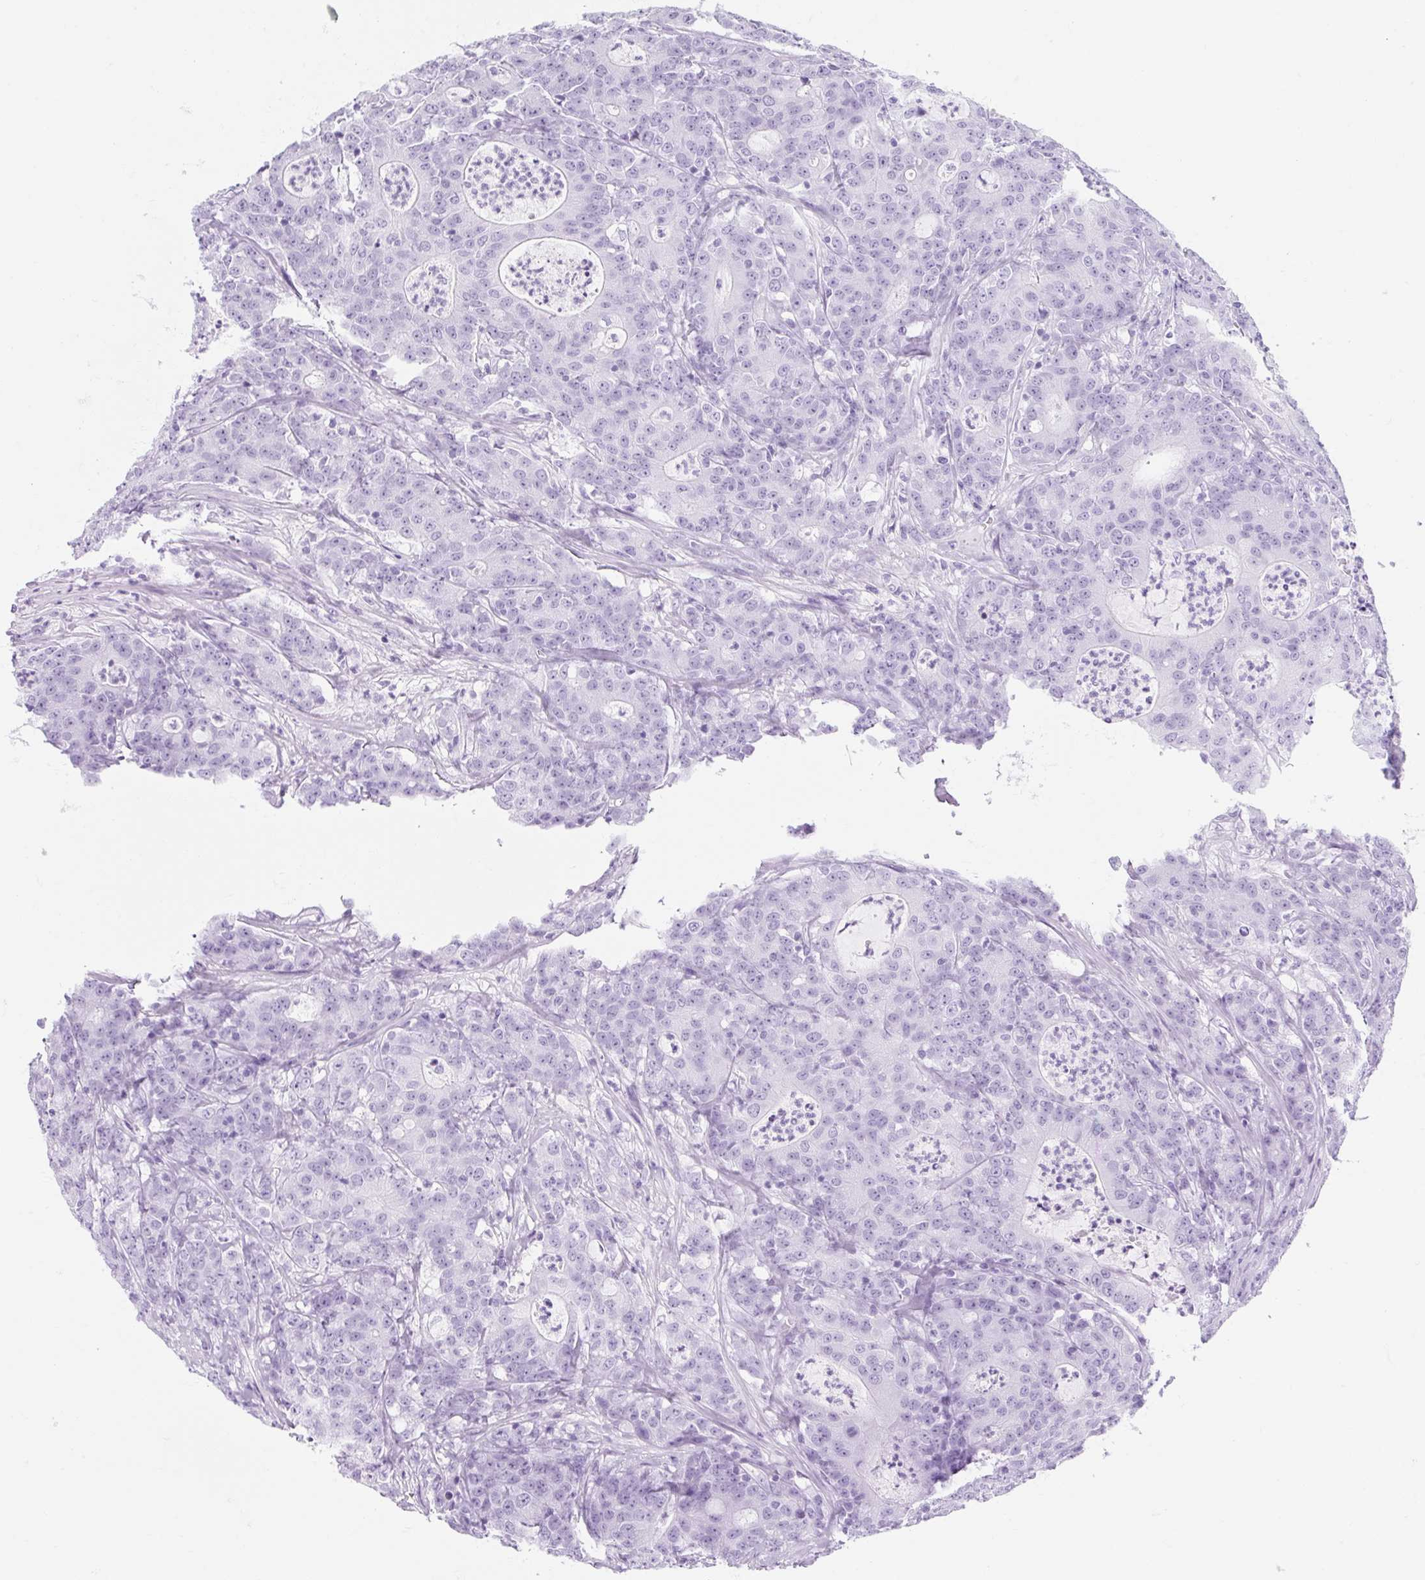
{"staining": {"intensity": "negative", "quantity": "none", "location": "none"}, "tissue": "colorectal cancer", "cell_type": "Tumor cells", "image_type": "cancer", "snomed": [{"axis": "morphology", "description": "Adenocarcinoma, NOS"}, {"axis": "topography", "description": "Colon"}], "caption": "Tumor cells are negative for protein expression in human colorectal cancer.", "gene": "TIGD2", "patient": {"sex": "male", "age": 83}}